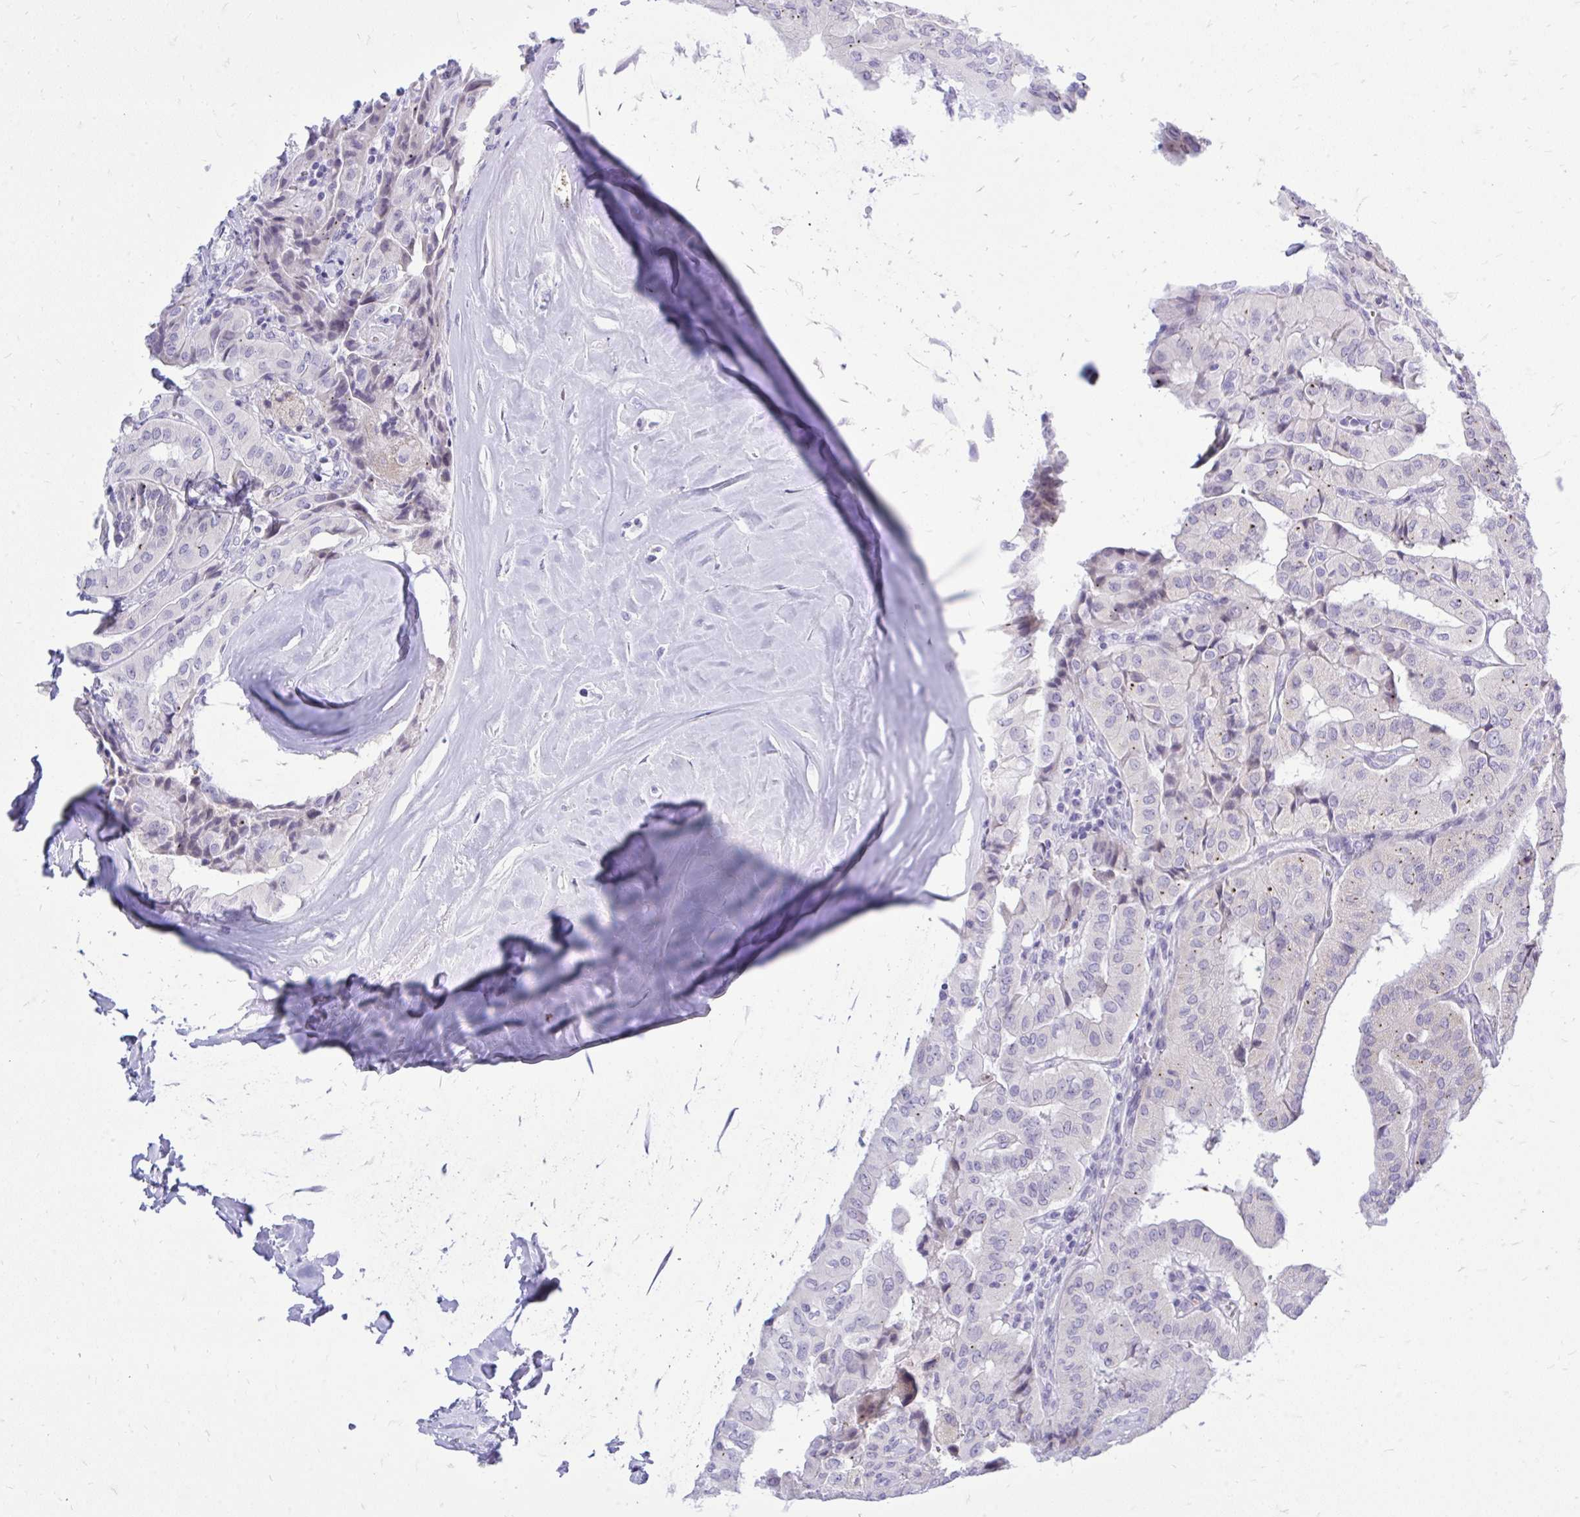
{"staining": {"intensity": "negative", "quantity": "none", "location": "none"}, "tissue": "thyroid cancer", "cell_type": "Tumor cells", "image_type": "cancer", "snomed": [{"axis": "morphology", "description": "Normal tissue, NOS"}, {"axis": "morphology", "description": "Papillary adenocarcinoma, NOS"}, {"axis": "topography", "description": "Thyroid gland"}], "caption": "The histopathology image exhibits no significant expression in tumor cells of papillary adenocarcinoma (thyroid). The staining was performed using DAB to visualize the protein expression in brown, while the nuclei were stained in blue with hematoxylin (Magnification: 20x).", "gene": "GABRA1", "patient": {"sex": "female", "age": 59}}